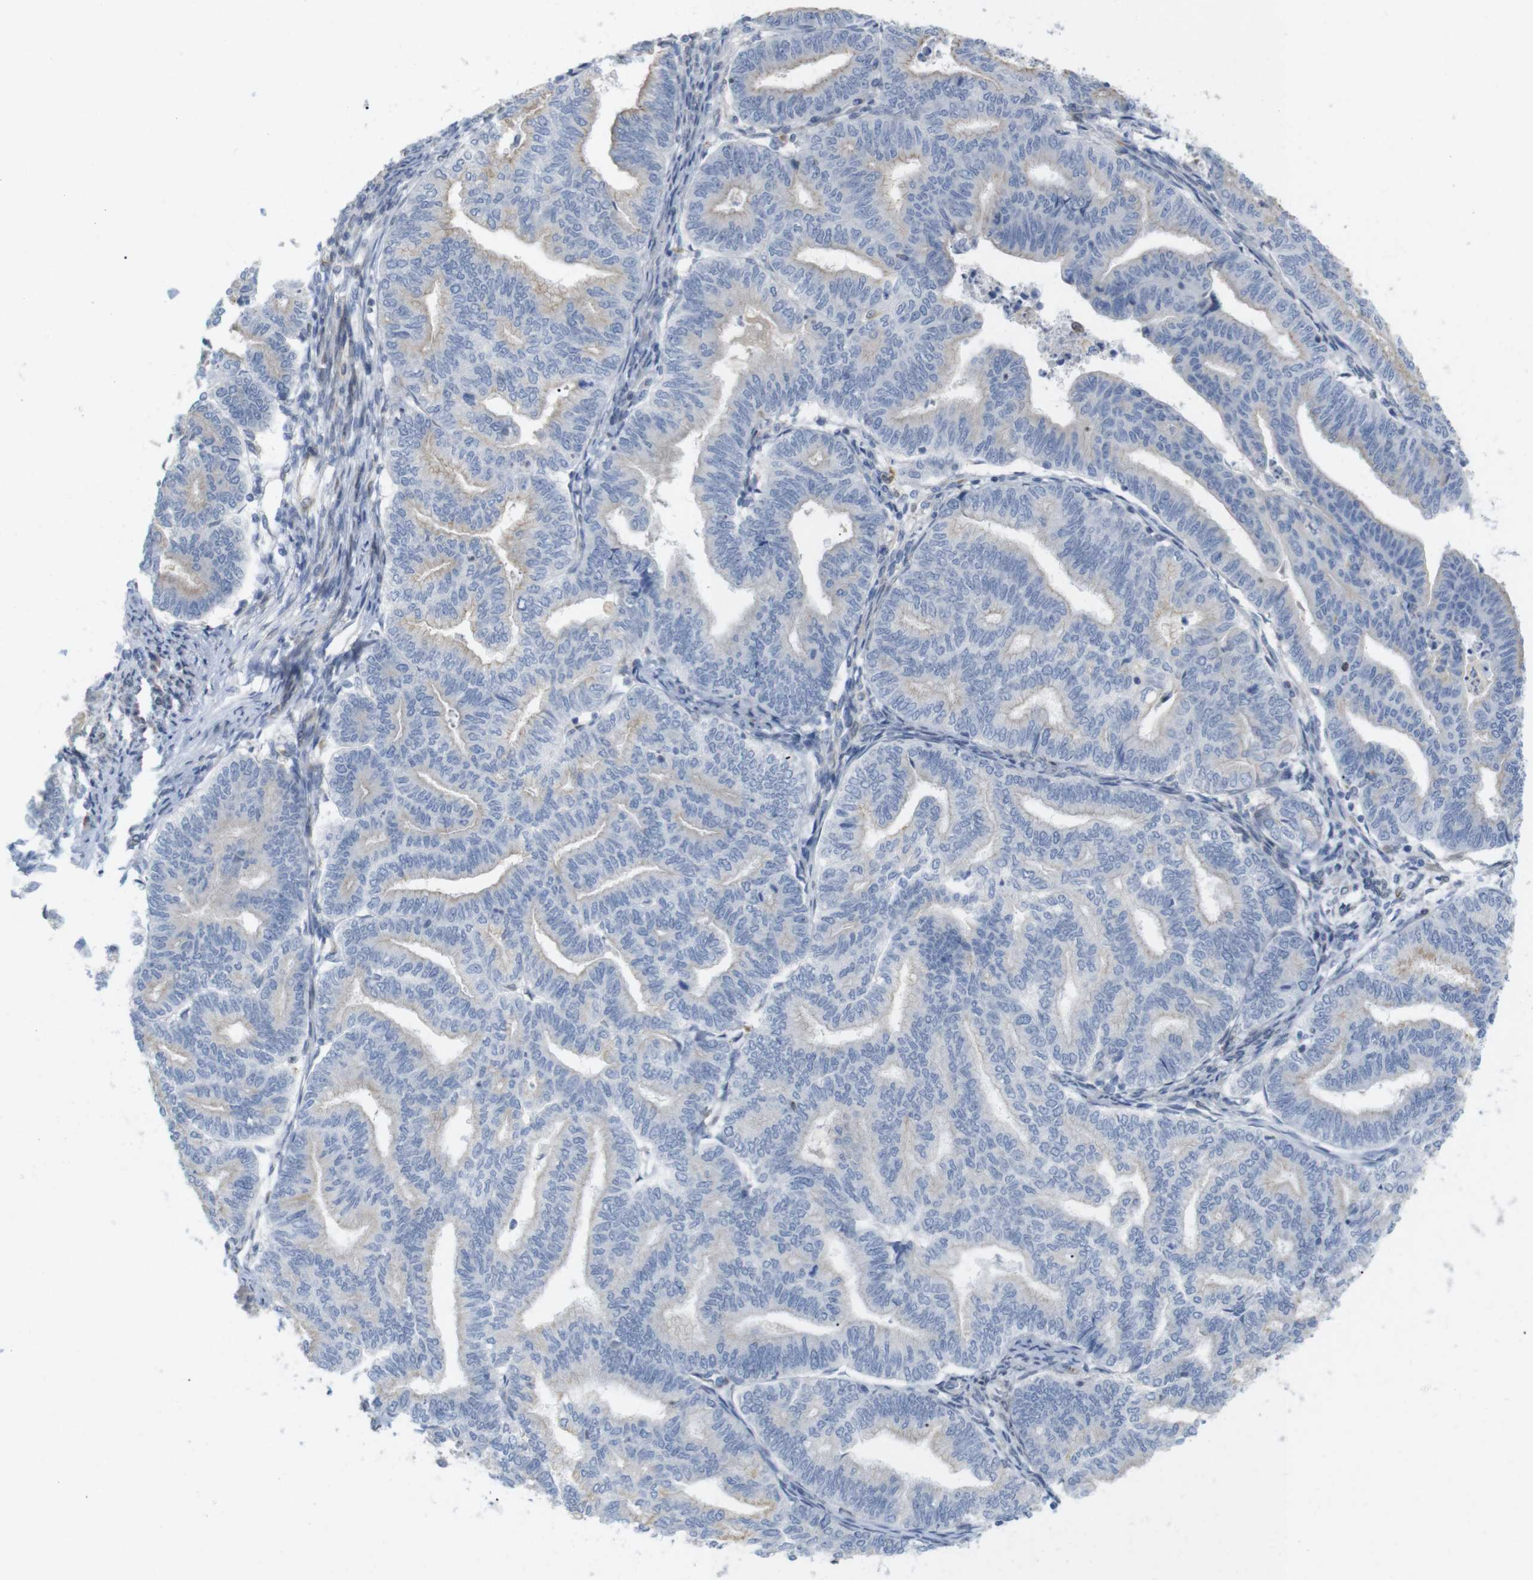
{"staining": {"intensity": "weak", "quantity": "<25%", "location": "cytoplasmic/membranous"}, "tissue": "endometrial cancer", "cell_type": "Tumor cells", "image_type": "cancer", "snomed": [{"axis": "morphology", "description": "Adenocarcinoma, NOS"}, {"axis": "topography", "description": "Endometrium"}], "caption": "IHC photomicrograph of neoplastic tissue: human adenocarcinoma (endometrial) stained with DAB exhibits no significant protein positivity in tumor cells.", "gene": "ITPR1", "patient": {"sex": "female", "age": 79}}